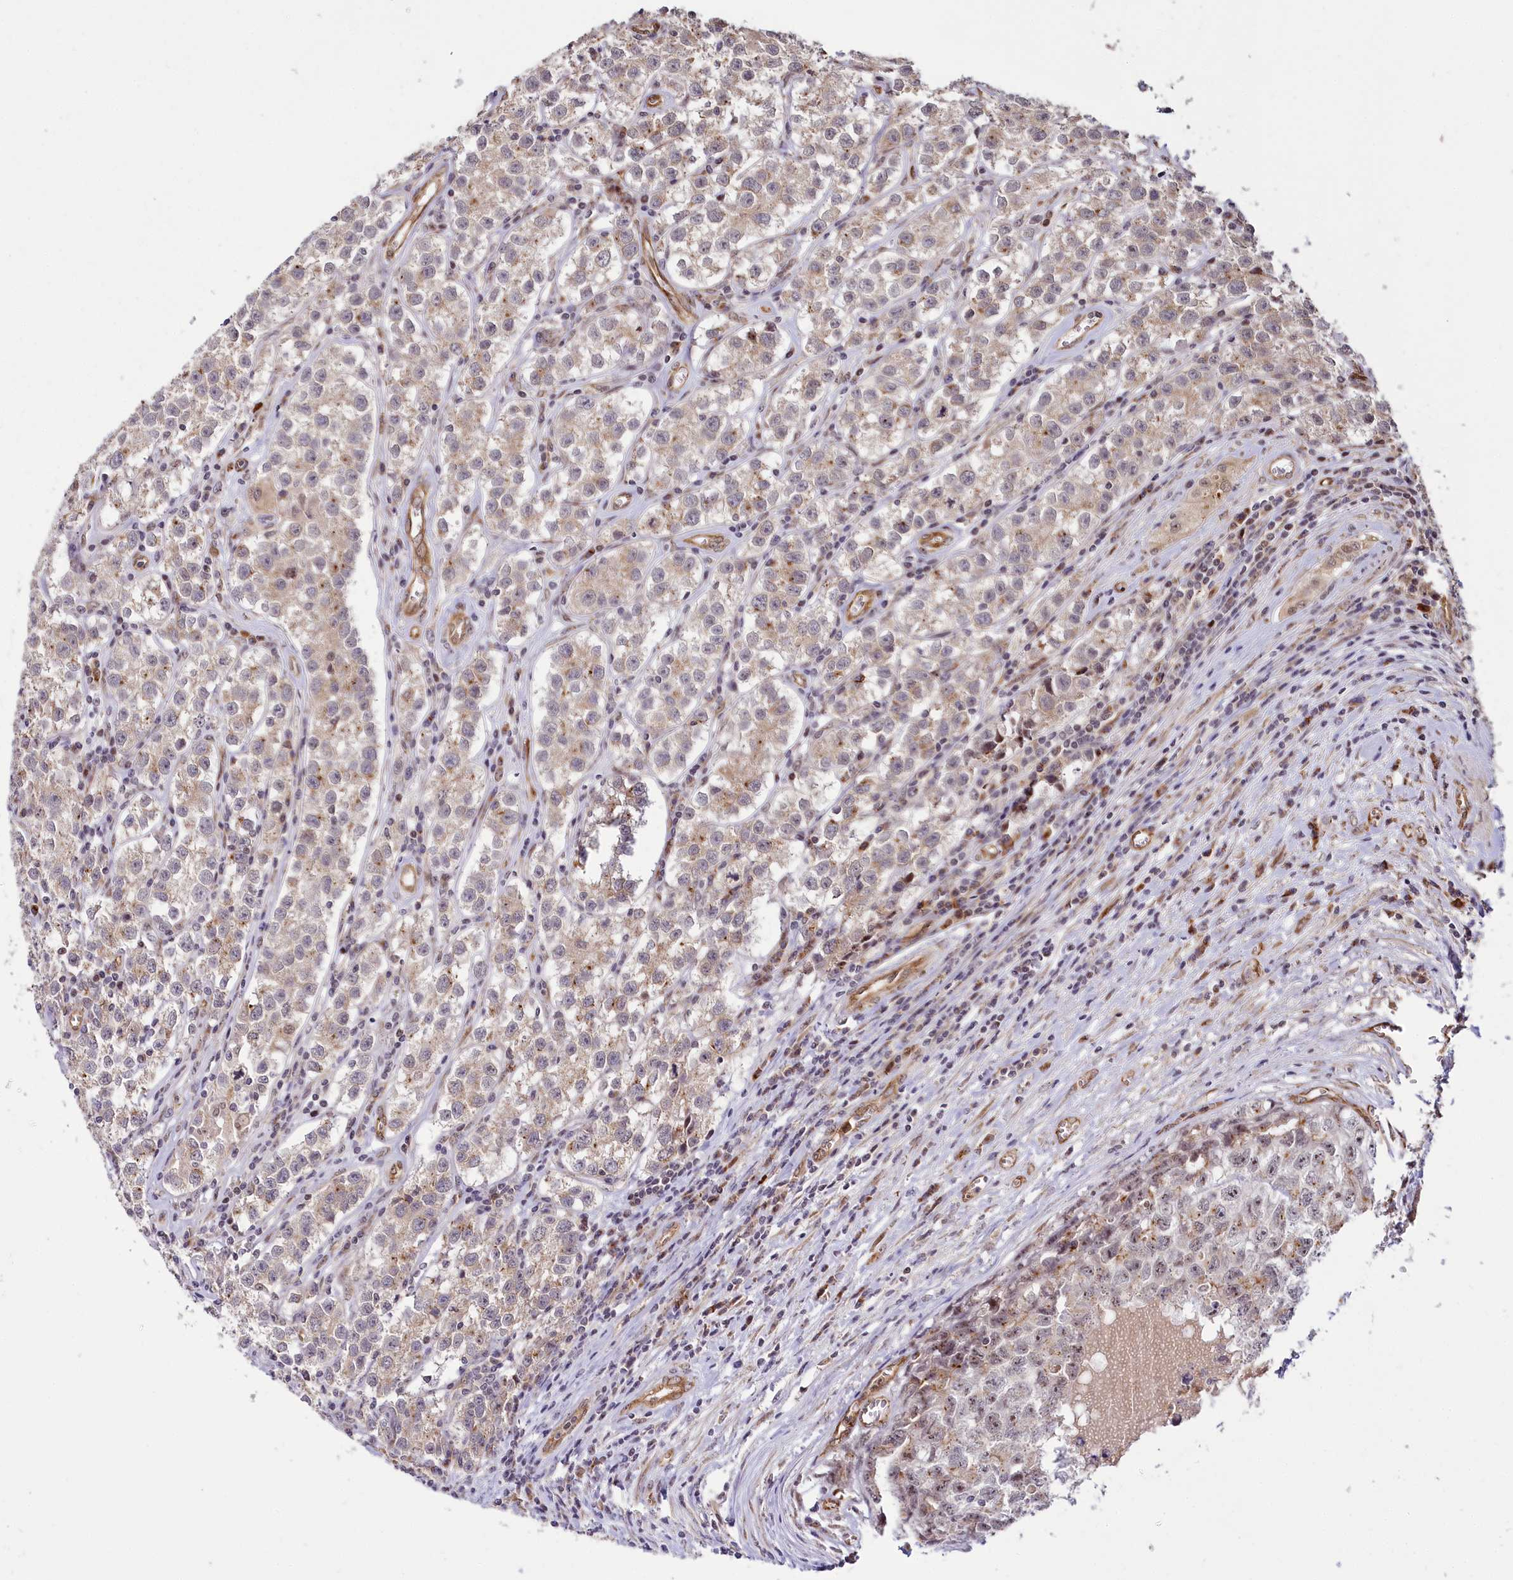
{"staining": {"intensity": "weak", "quantity": "25%-75%", "location": "cytoplasmic/membranous"}, "tissue": "testis cancer", "cell_type": "Tumor cells", "image_type": "cancer", "snomed": [{"axis": "morphology", "description": "Seminoma, NOS"}, {"axis": "morphology", "description": "Carcinoma, Embryonal, NOS"}, {"axis": "topography", "description": "Testis"}], "caption": "This photomicrograph shows IHC staining of testis embryonal carcinoma, with low weak cytoplasmic/membranous staining in approximately 25%-75% of tumor cells.", "gene": "ALKBH8", "patient": {"sex": "male", "age": 43}}